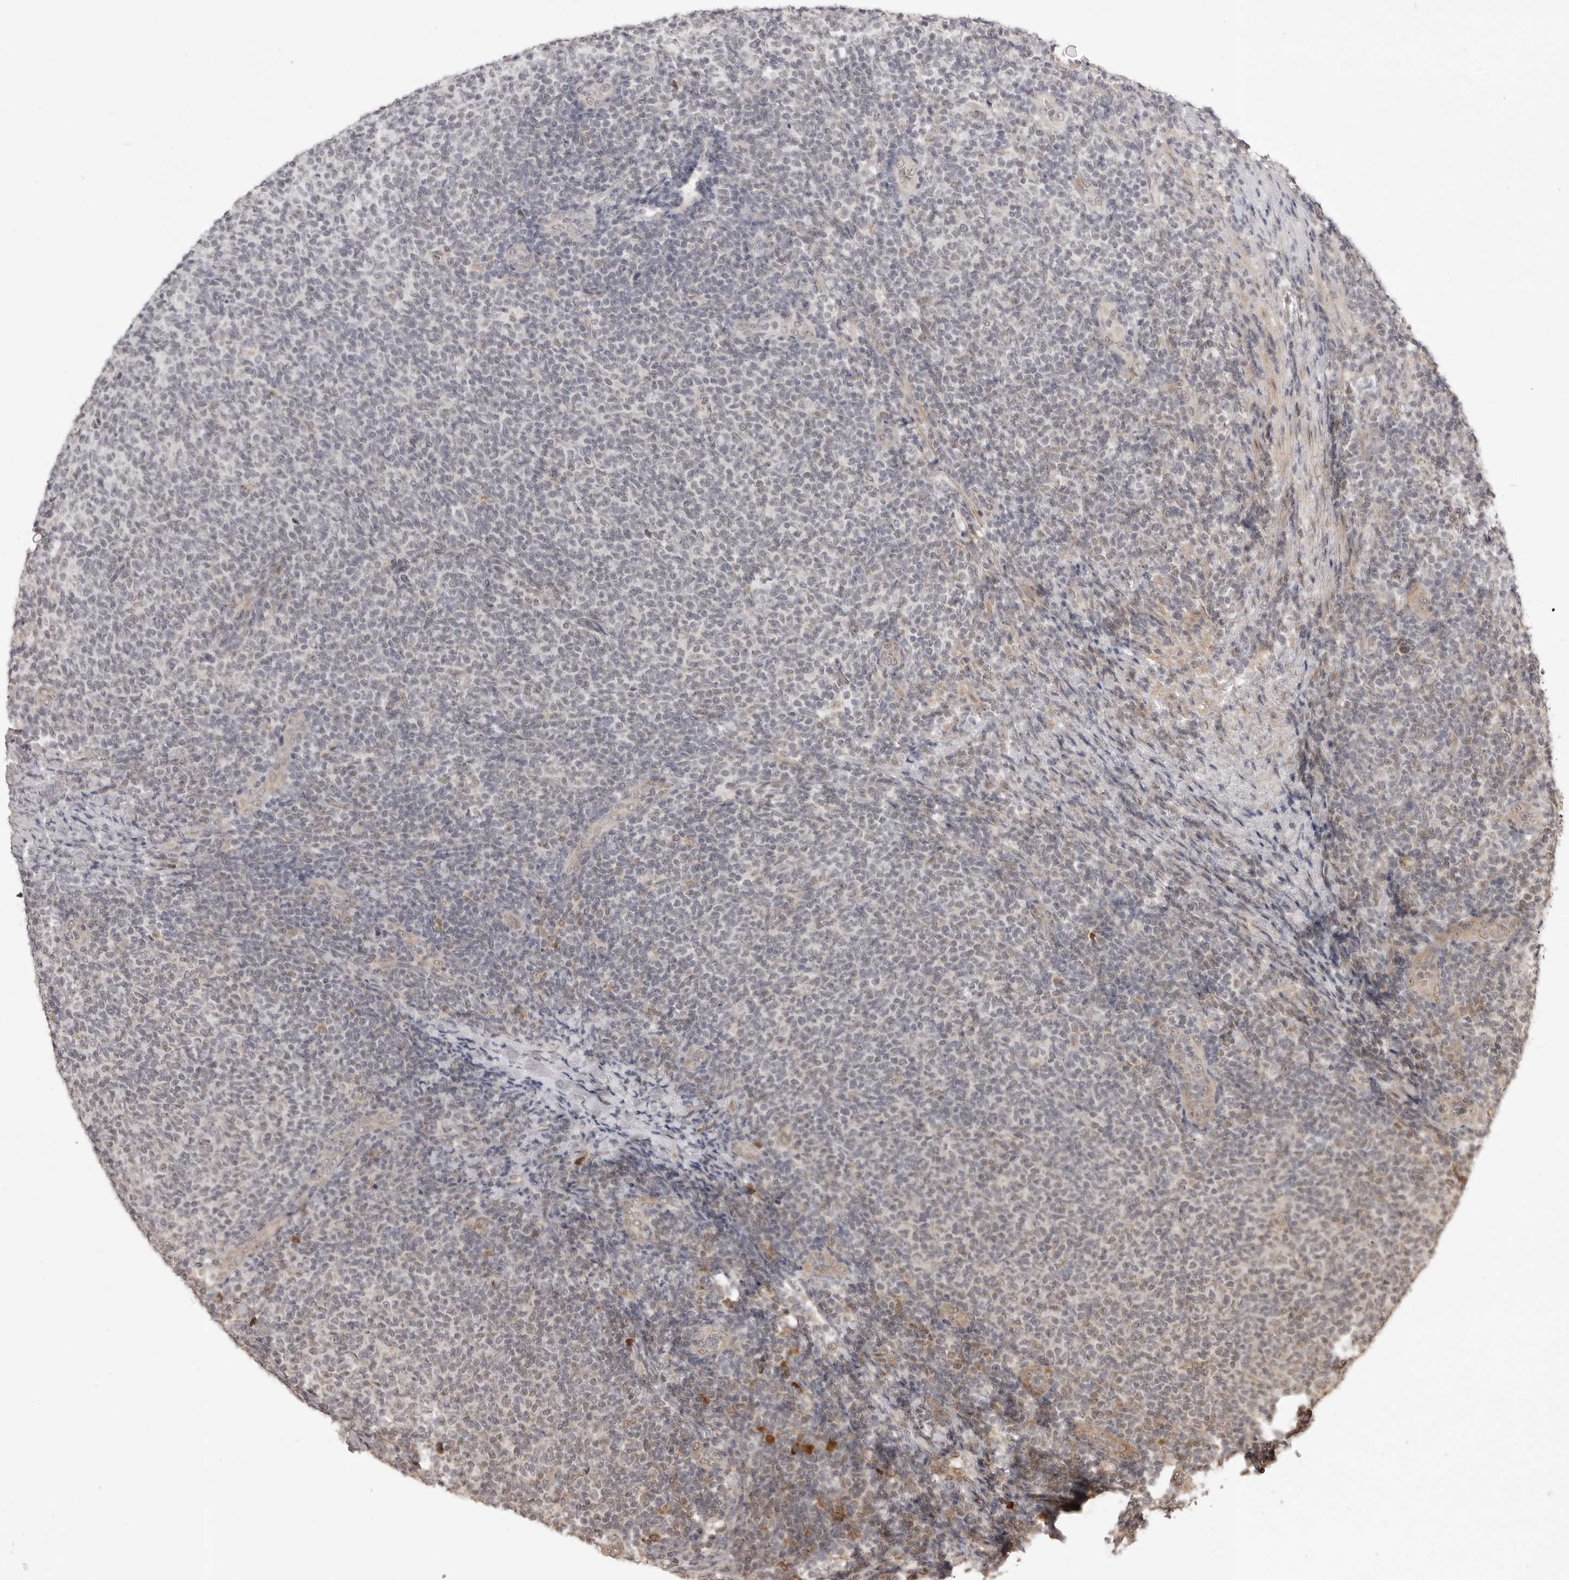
{"staining": {"intensity": "negative", "quantity": "none", "location": "none"}, "tissue": "lymphoma", "cell_type": "Tumor cells", "image_type": "cancer", "snomed": [{"axis": "morphology", "description": "Malignant lymphoma, non-Hodgkin's type, Low grade"}, {"axis": "topography", "description": "Lymph node"}], "caption": "Tumor cells show no significant protein expression in malignant lymphoma, non-Hodgkin's type (low-grade). (DAB (3,3'-diaminobenzidine) IHC visualized using brightfield microscopy, high magnification).", "gene": "ZC3H11A", "patient": {"sex": "male", "age": 66}}